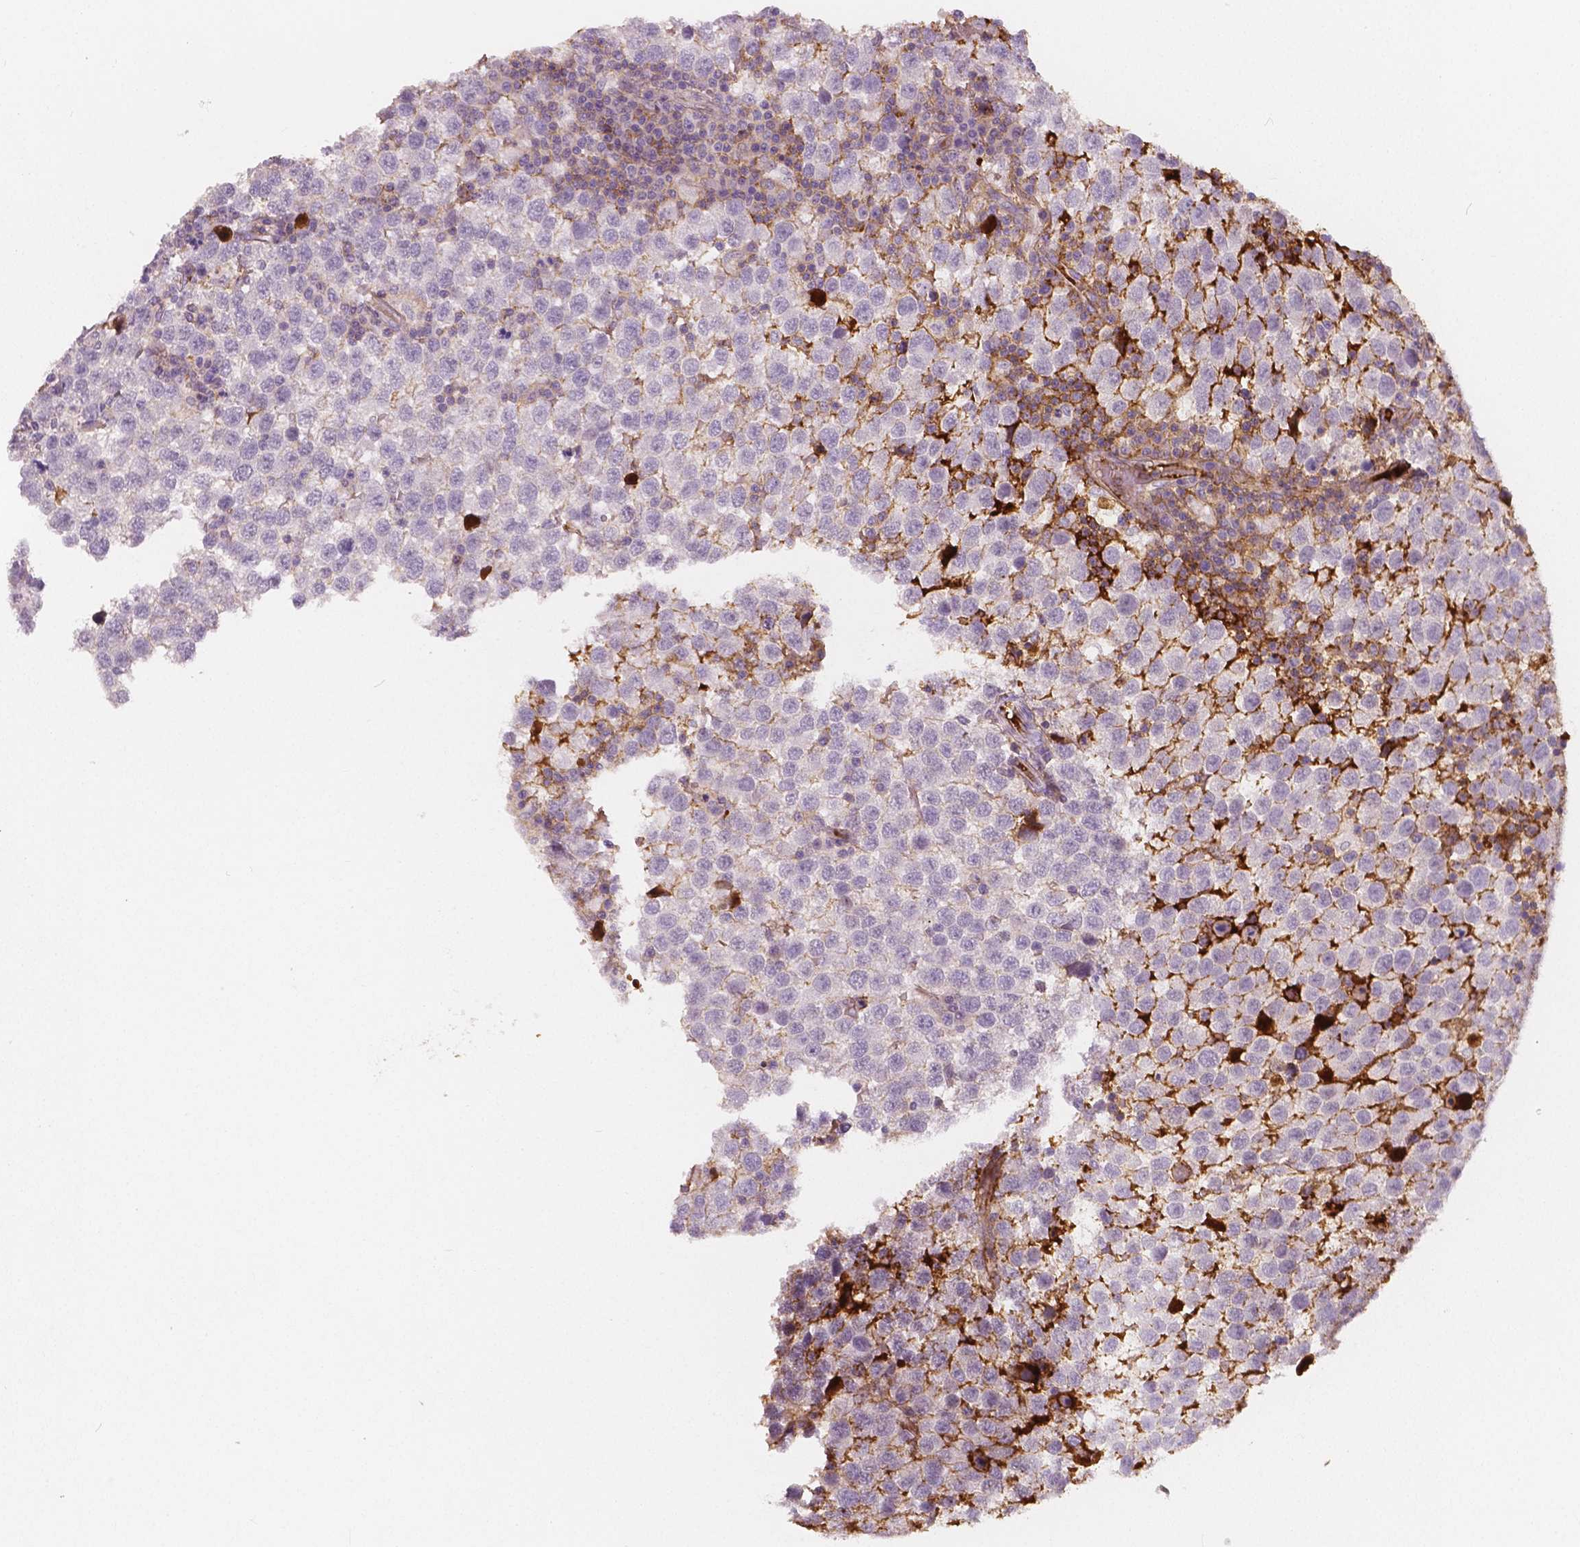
{"staining": {"intensity": "negative", "quantity": "none", "location": "none"}, "tissue": "testis cancer", "cell_type": "Tumor cells", "image_type": "cancer", "snomed": [{"axis": "morphology", "description": "Seminoma, NOS"}, {"axis": "topography", "description": "Testis"}], "caption": "This photomicrograph is of testis cancer stained with IHC to label a protein in brown with the nuclei are counter-stained blue. There is no staining in tumor cells.", "gene": "APOA4", "patient": {"sex": "male", "age": 34}}